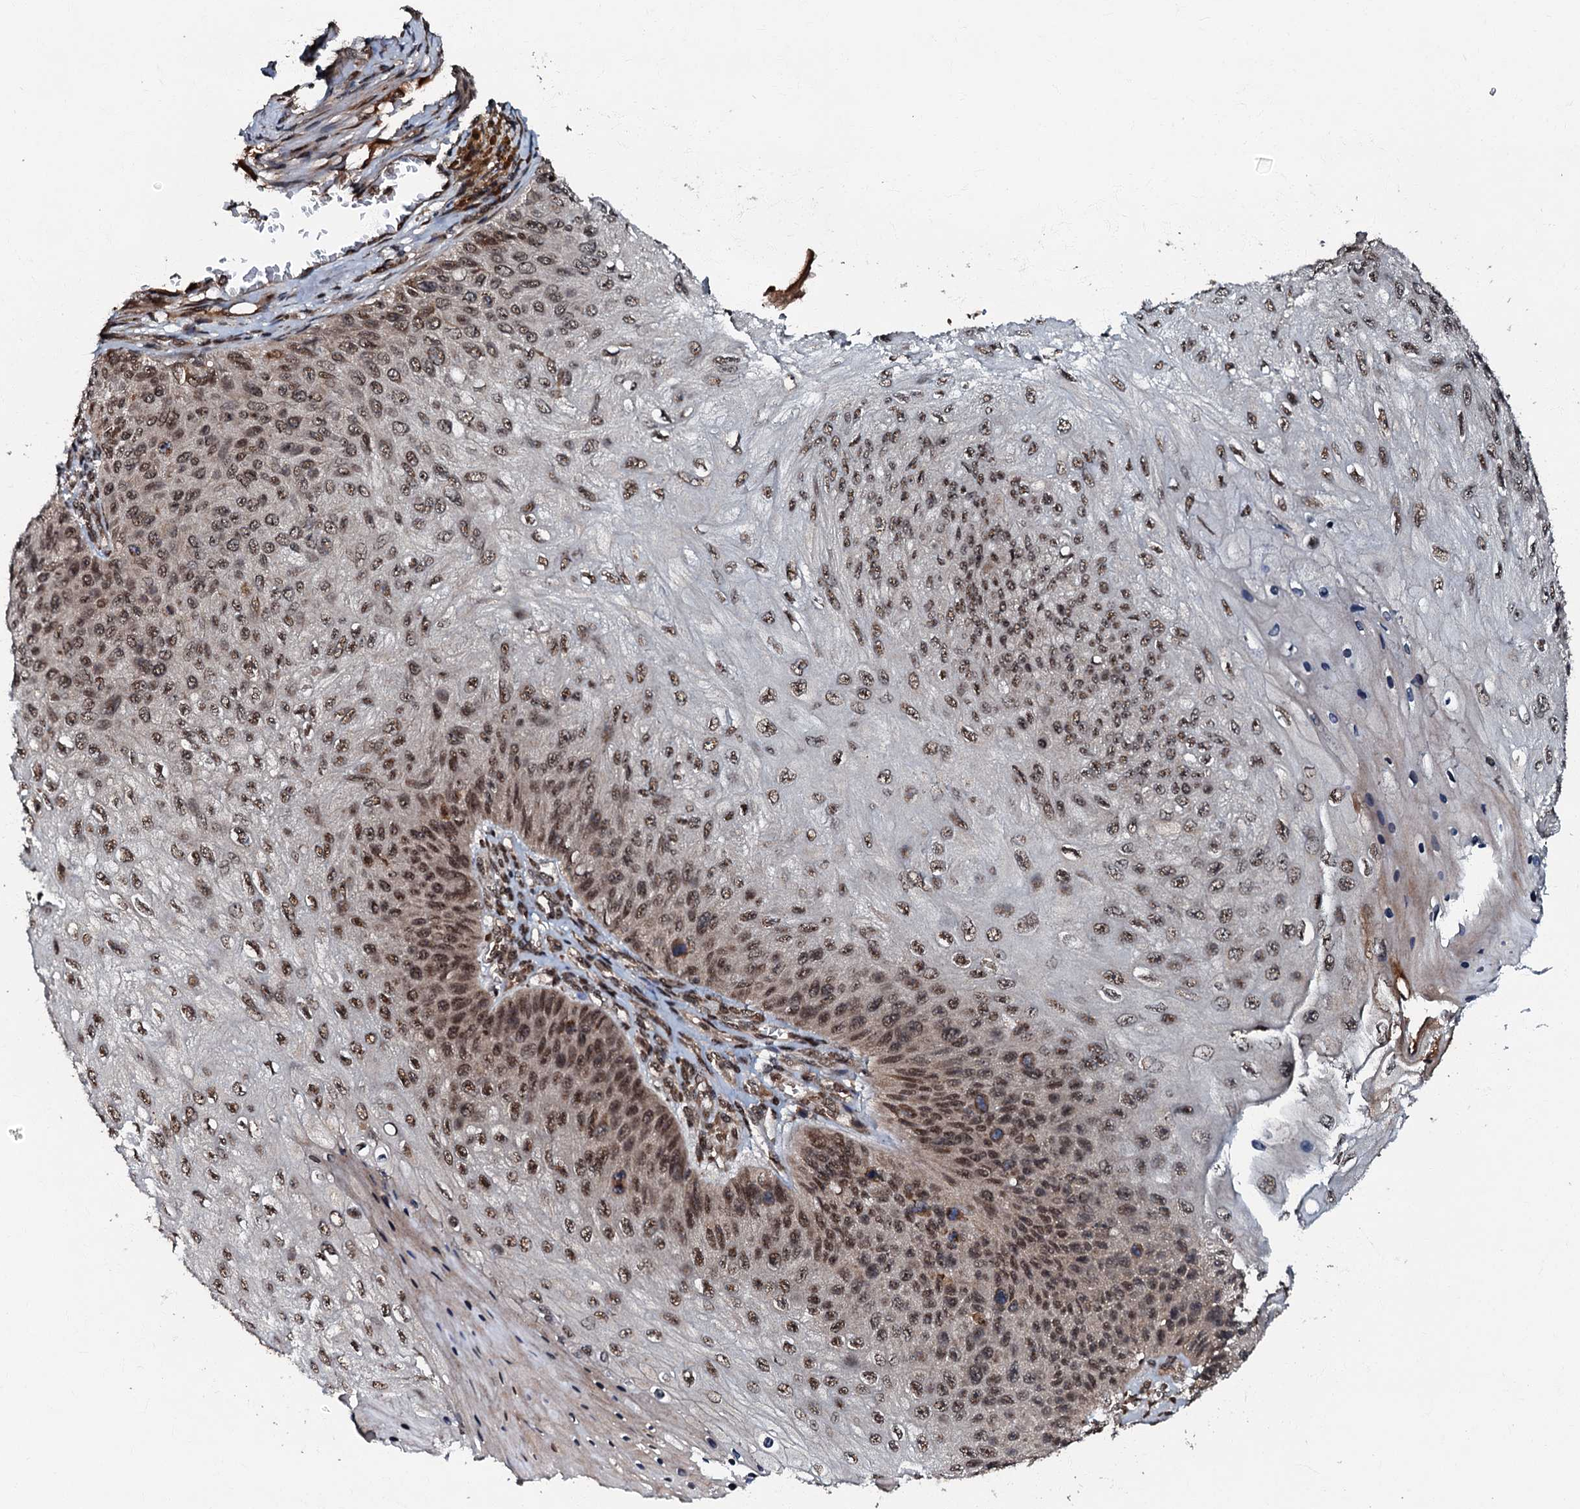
{"staining": {"intensity": "moderate", "quantity": ">75%", "location": "nuclear"}, "tissue": "skin cancer", "cell_type": "Tumor cells", "image_type": "cancer", "snomed": [{"axis": "morphology", "description": "Squamous cell carcinoma, NOS"}, {"axis": "topography", "description": "Skin"}], "caption": "Immunohistochemistry (IHC) photomicrograph of skin cancer (squamous cell carcinoma) stained for a protein (brown), which shows medium levels of moderate nuclear positivity in about >75% of tumor cells.", "gene": "C18orf32", "patient": {"sex": "female", "age": 88}}